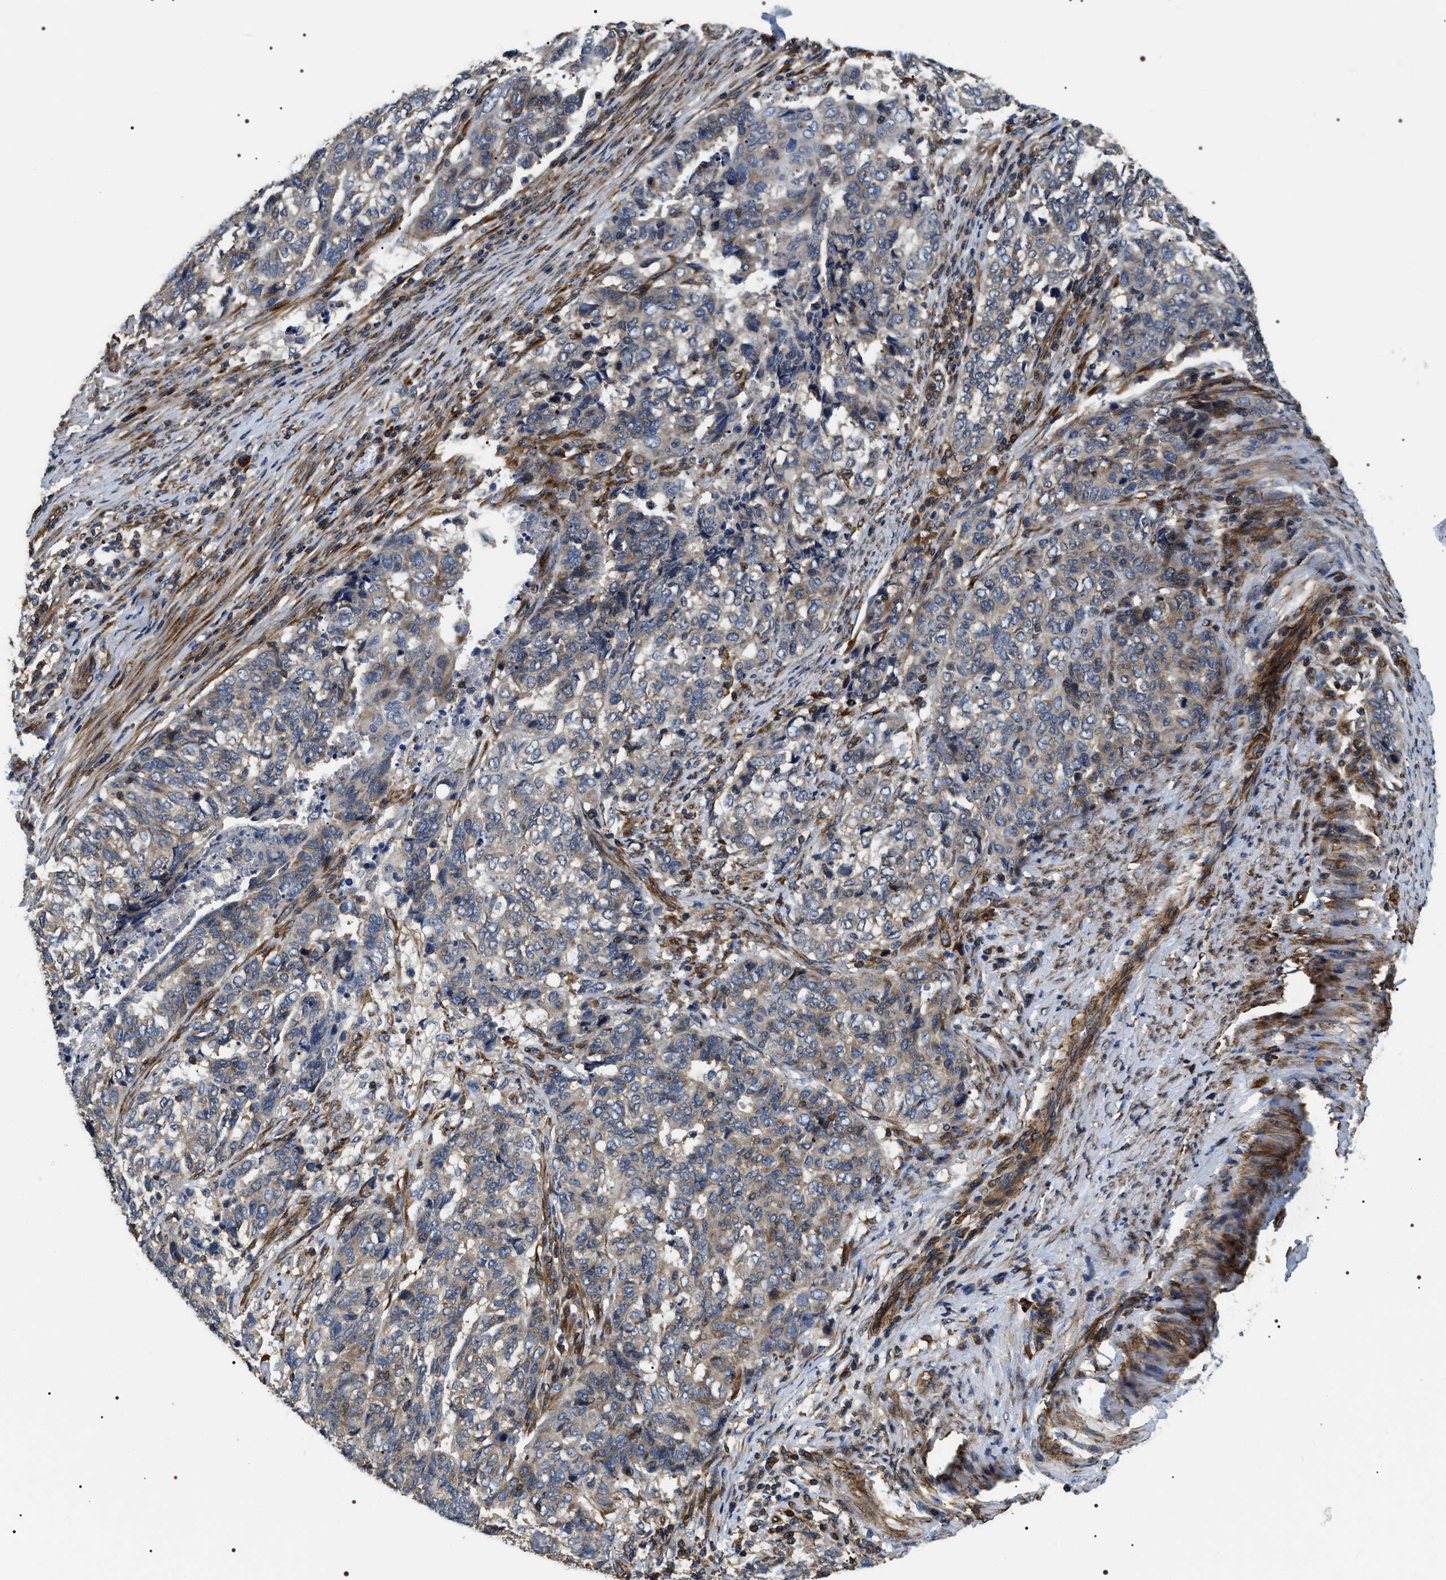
{"staining": {"intensity": "weak", "quantity": "<25%", "location": "cytoplasmic/membranous"}, "tissue": "endometrial cancer", "cell_type": "Tumor cells", "image_type": "cancer", "snomed": [{"axis": "morphology", "description": "Adenocarcinoma, NOS"}, {"axis": "topography", "description": "Endometrium"}], "caption": "High magnification brightfield microscopy of endometrial cancer stained with DAB (brown) and counterstained with hematoxylin (blue): tumor cells show no significant positivity. The staining was performed using DAB to visualize the protein expression in brown, while the nuclei were stained in blue with hematoxylin (Magnification: 20x).", "gene": "ZC3HAV1L", "patient": {"sex": "female", "age": 80}}